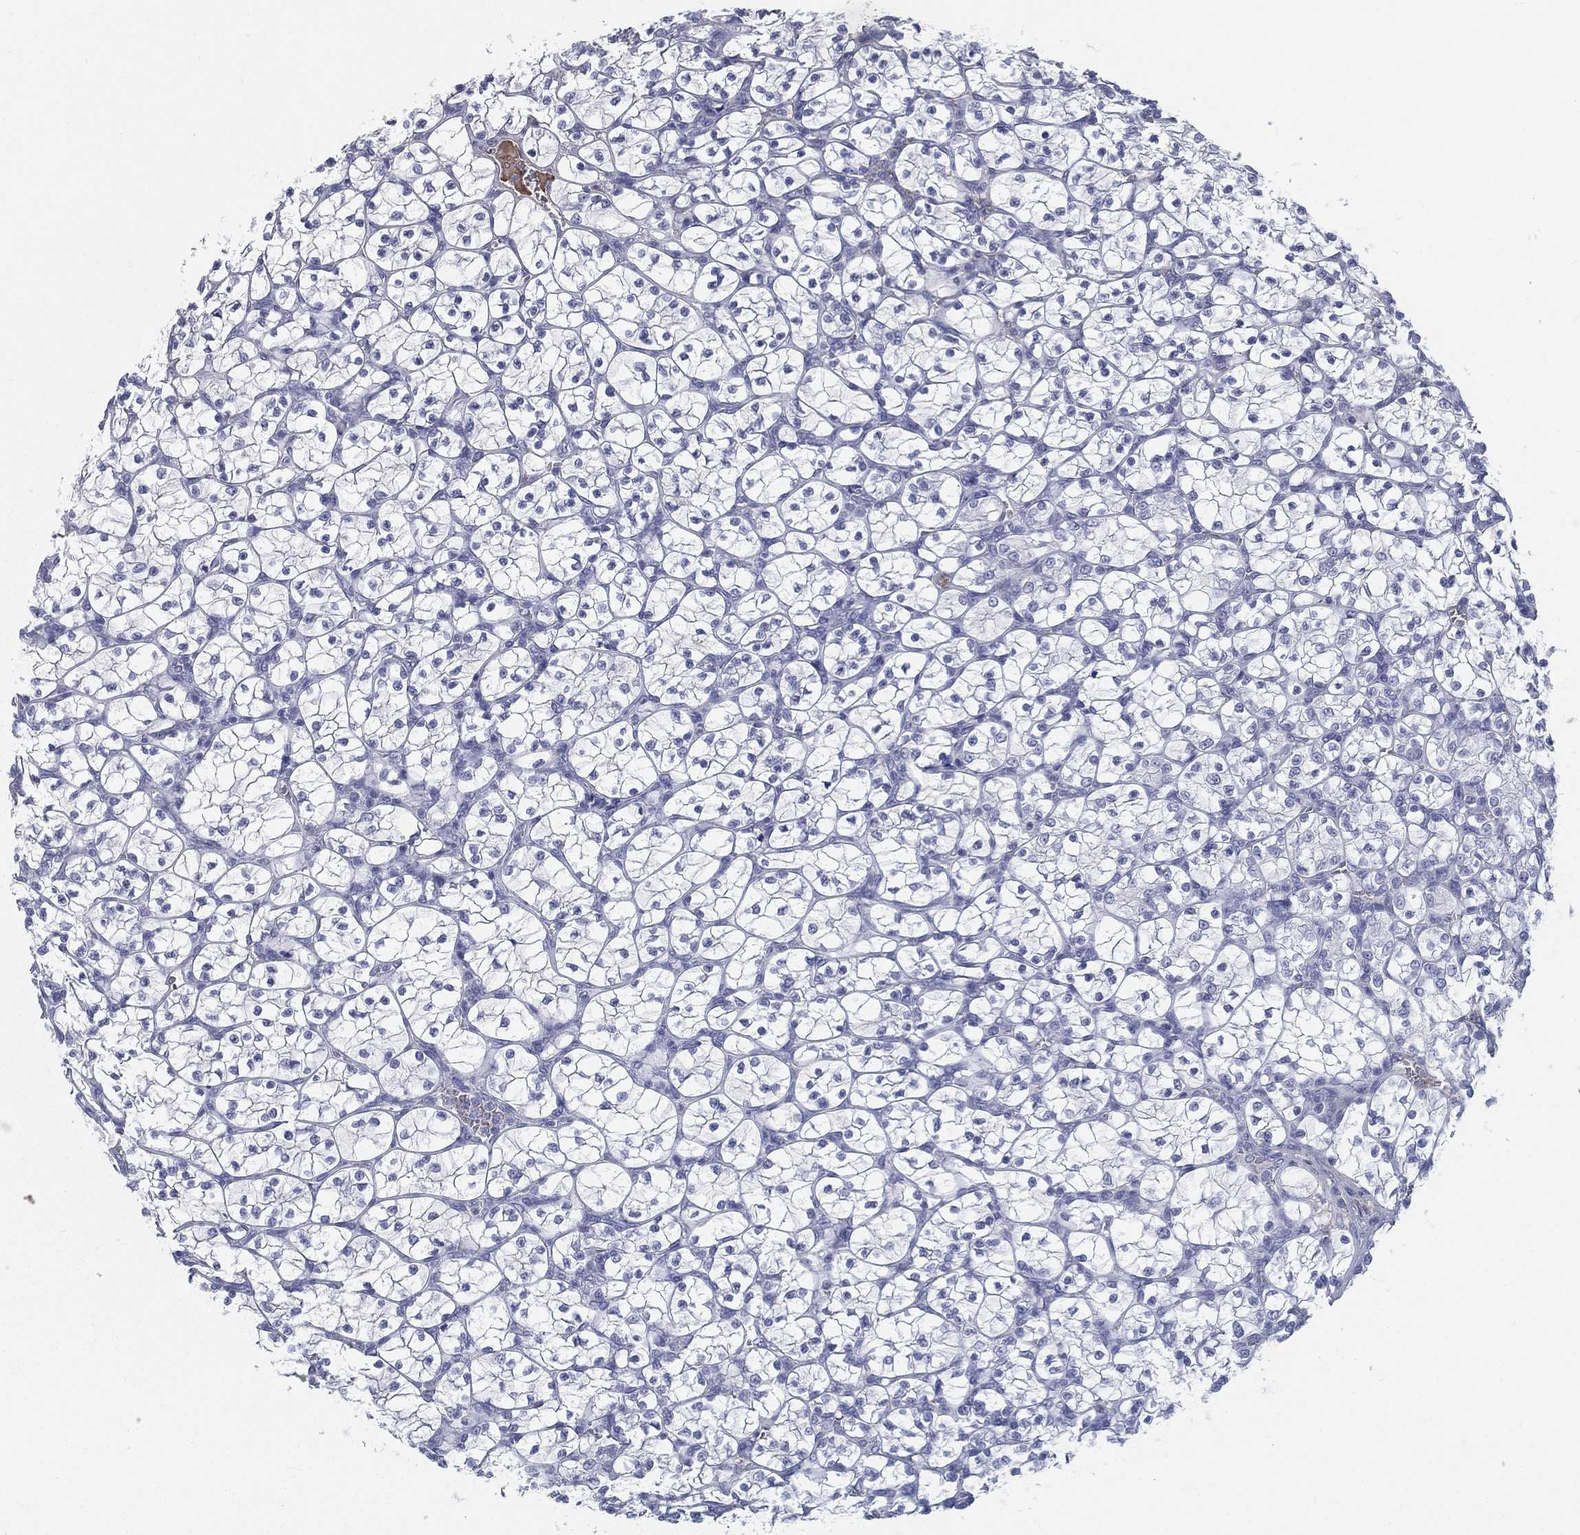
{"staining": {"intensity": "negative", "quantity": "none", "location": "none"}, "tissue": "renal cancer", "cell_type": "Tumor cells", "image_type": "cancer", "snomed": [{"axis": "morphology", "description": "Adenocarcinoma, NOS"}, {"axis": "topography", "description": "Kidney"}], "caption": "An immunohistochemistry histopathology image of renal cancer (adenocarcinoma) is shown. There is no staining in tumor cells of renal cancer (adenocarcinoma). (DAB (3,3'-diaminobenzidine) immunohistochemistry, high magnification).", "gene": "HP", "patient": {"sex": "female", "age": 89}}